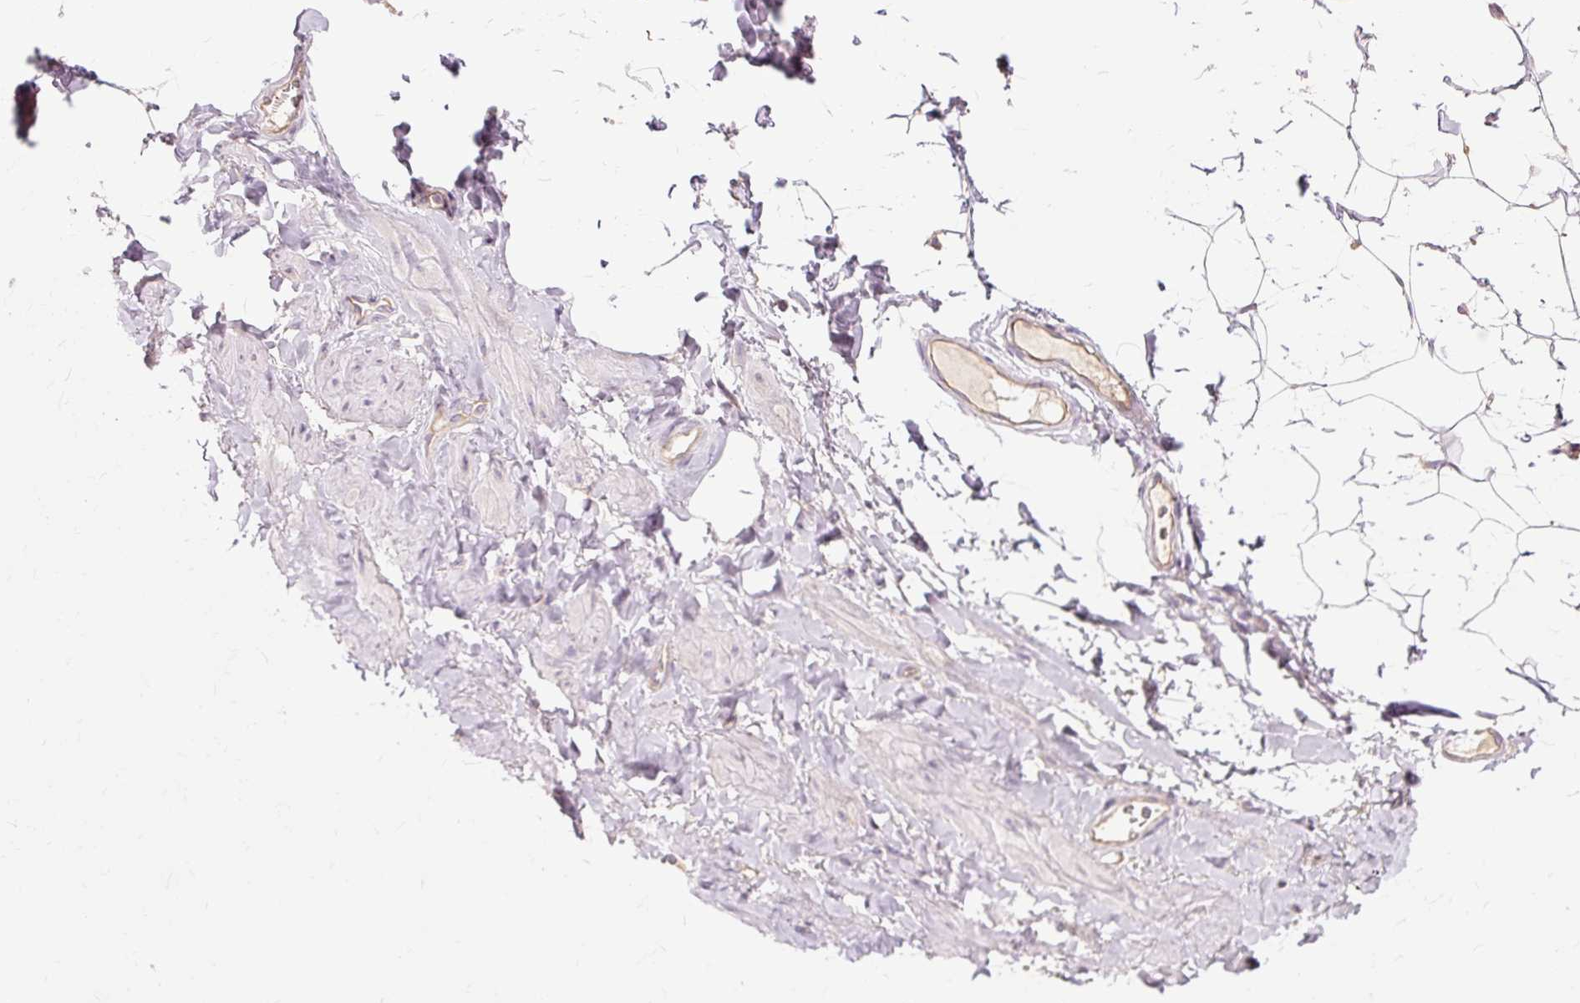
{"staining": {"intensity": "negative", "quantity": "none", "location": "none"}, "tissue": "adipose tissue", "cell_type": "Adipocytes", "image_type": "normal", "snomed": [{"axis": "morphology", "description": "Normal tissue, NOS"}, {"axis": "topography", "description": "Vascular tissue"}, {"axis": "topography", "description": "Peripheral nerve tissue"}], "caption": "IHC photomicrograph of normal adipose tissue stained for a protein (brown), which demonstrates no expression in adipocytes. (DAB immunohistochemistry (IHC) visualized using brightfield microscopy, high magnification).", "gene": "PDZD2", "patient": {"sex": "male", "age": 41}}